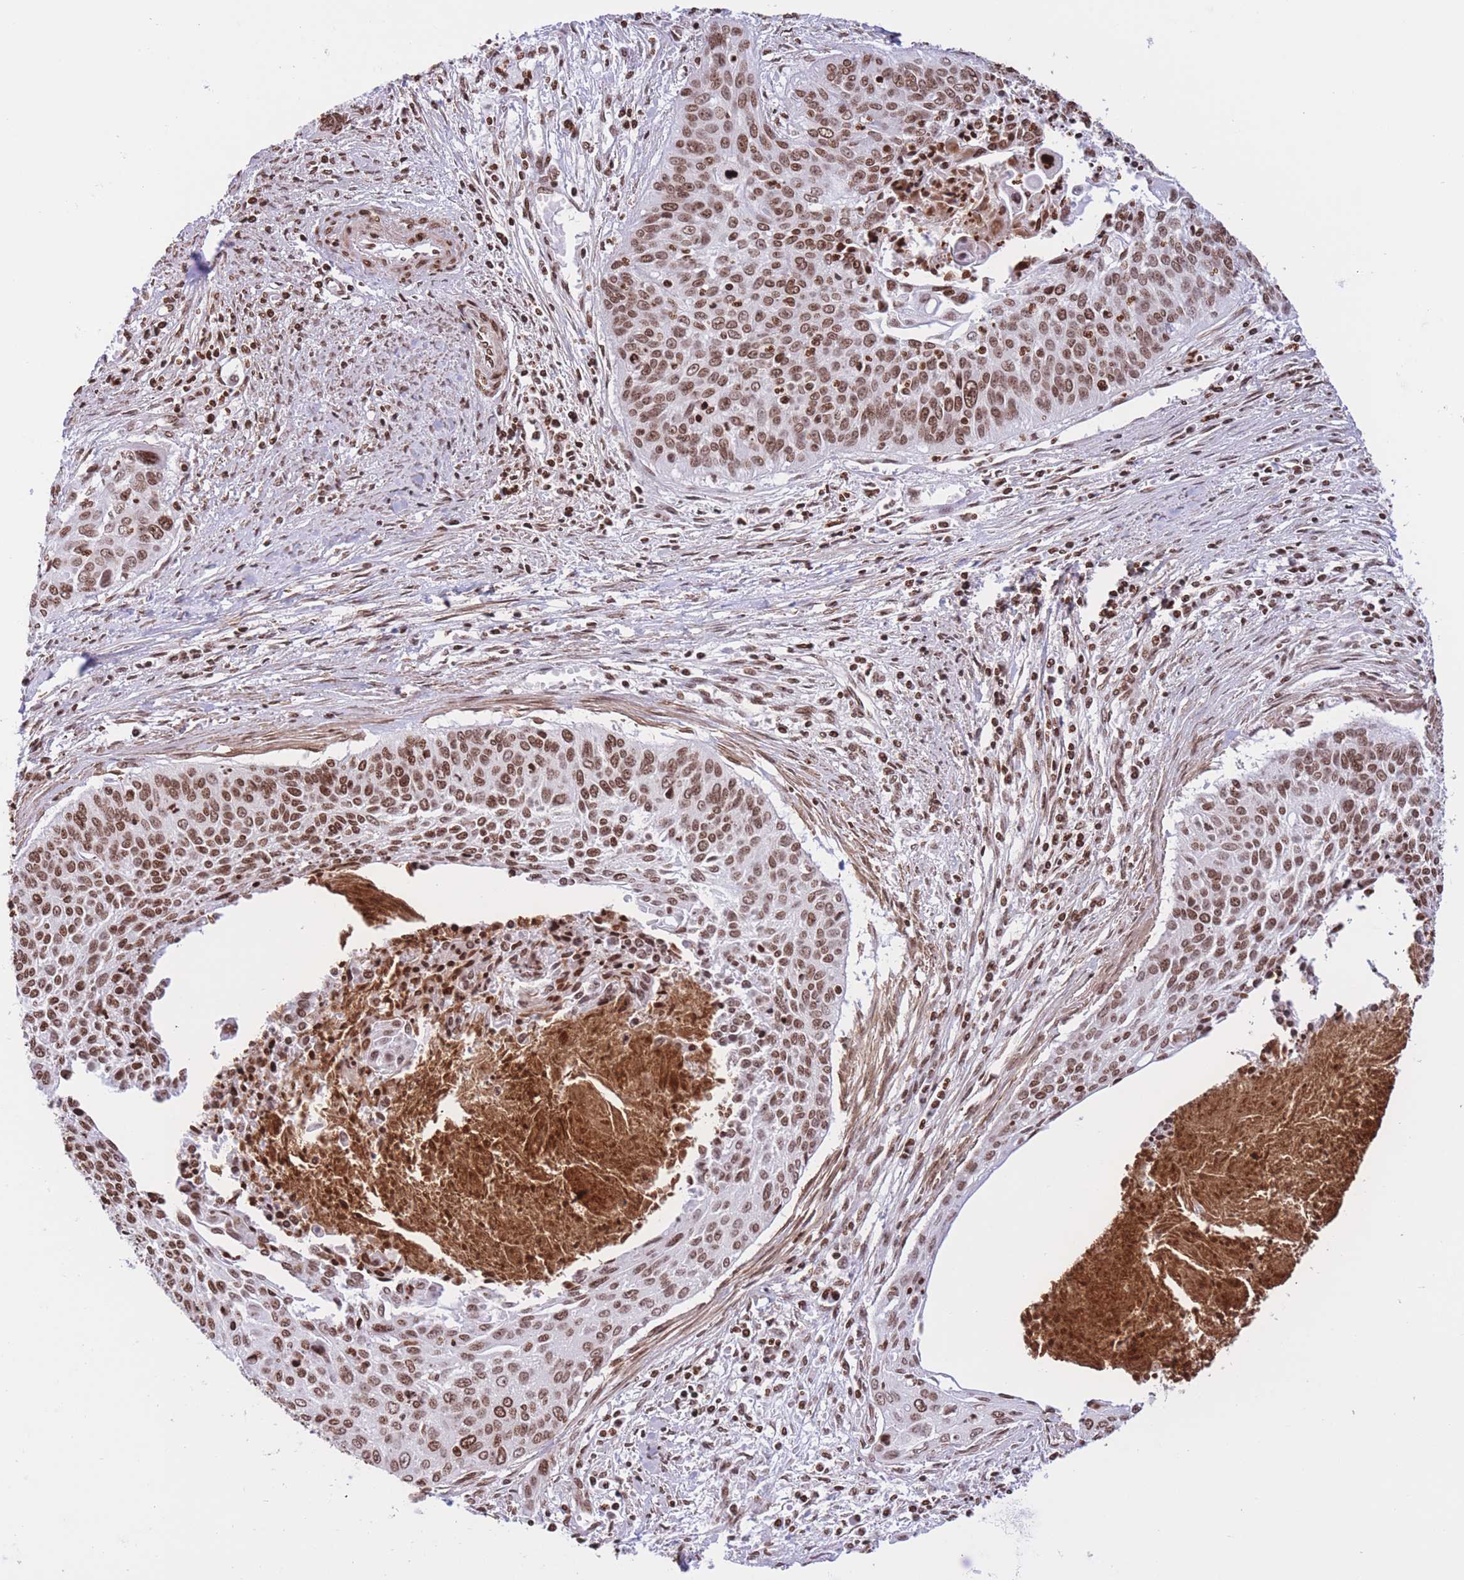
{"staining": {"intensity": "moderate", "quantity": ">75%", "location": "nuclear"}, "tissue": "cervical cancer", "cell_type": "Tumor cells", "image_type": "cancer", "snomed": [{"axis": "morphology", "description": "Squamous cell carcinoma, NOS"}, {"axis": "topography", "description": "Cervix"}], "caption": "This is a photomicrograph of immunohistochemistry (IHC) staining of cervical cancer (squamous cell carcinoma), which shows moderate expression in the nuclear of tumor cells.", "gene": "H2BC11", "patient": {"sex": "female", "age": 55}}